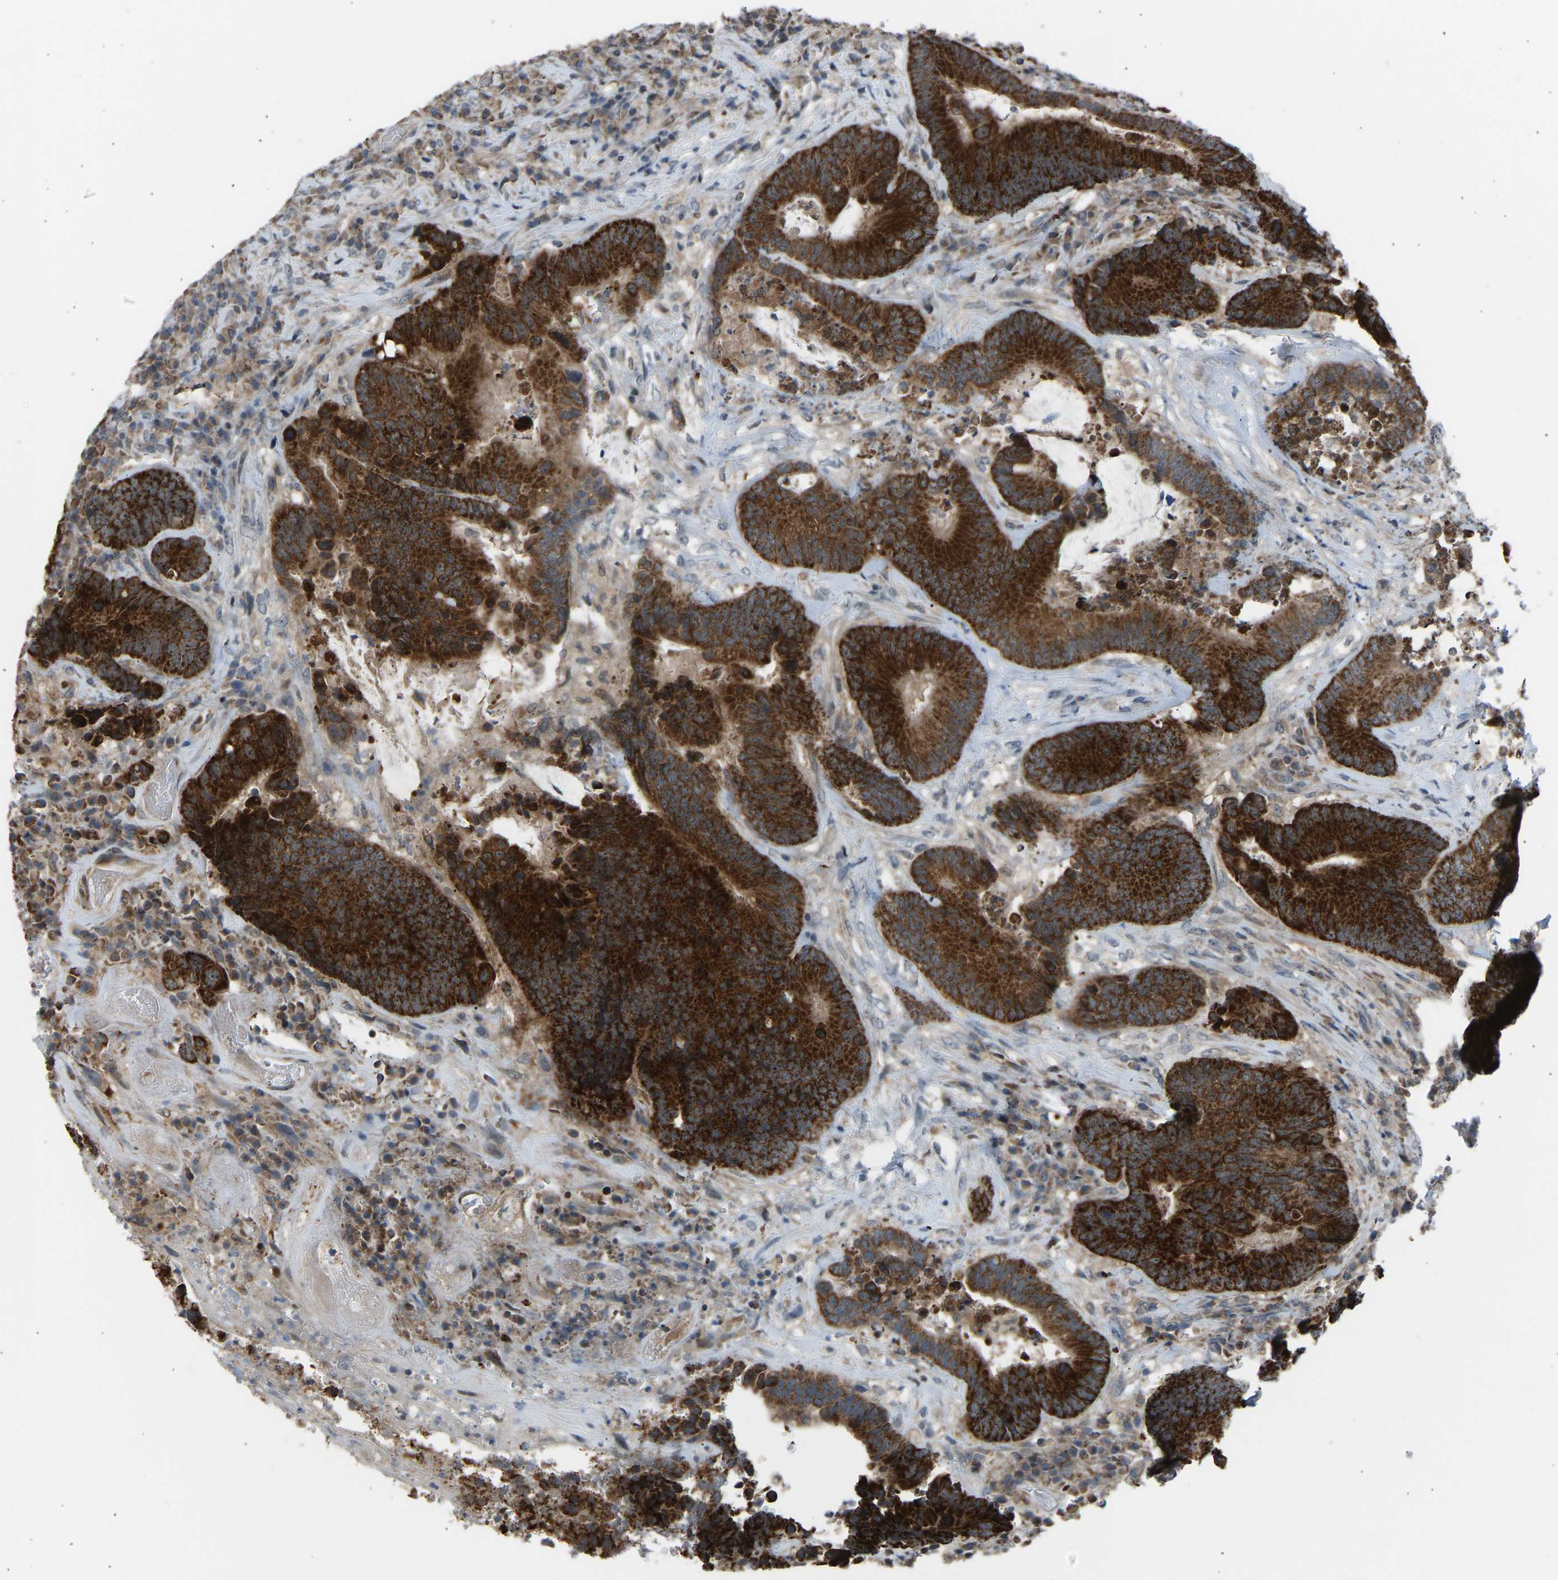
{"staining": {"intensity": "strong", "quantity": ">75%", "location": "cytoplasmic/membranous"}, "tissue": "colorectal cancer", "cell_type": "Tumor cells", "image_type": "cancer", "snomed": [{"axis": "morphology", "description": "Adenocarcinoma, NOS"}, {"axis": "topography", "description": "Rectum"}], "caption": "Approximately >75% of tumor cells in human colorectal cancer demonstrate strong cytoplasmic/membranous protein positivity as visualized by brown immunohistochemical staining.", "gene": "SLIRP", "patient": {"sex": "female", "age": 89}}